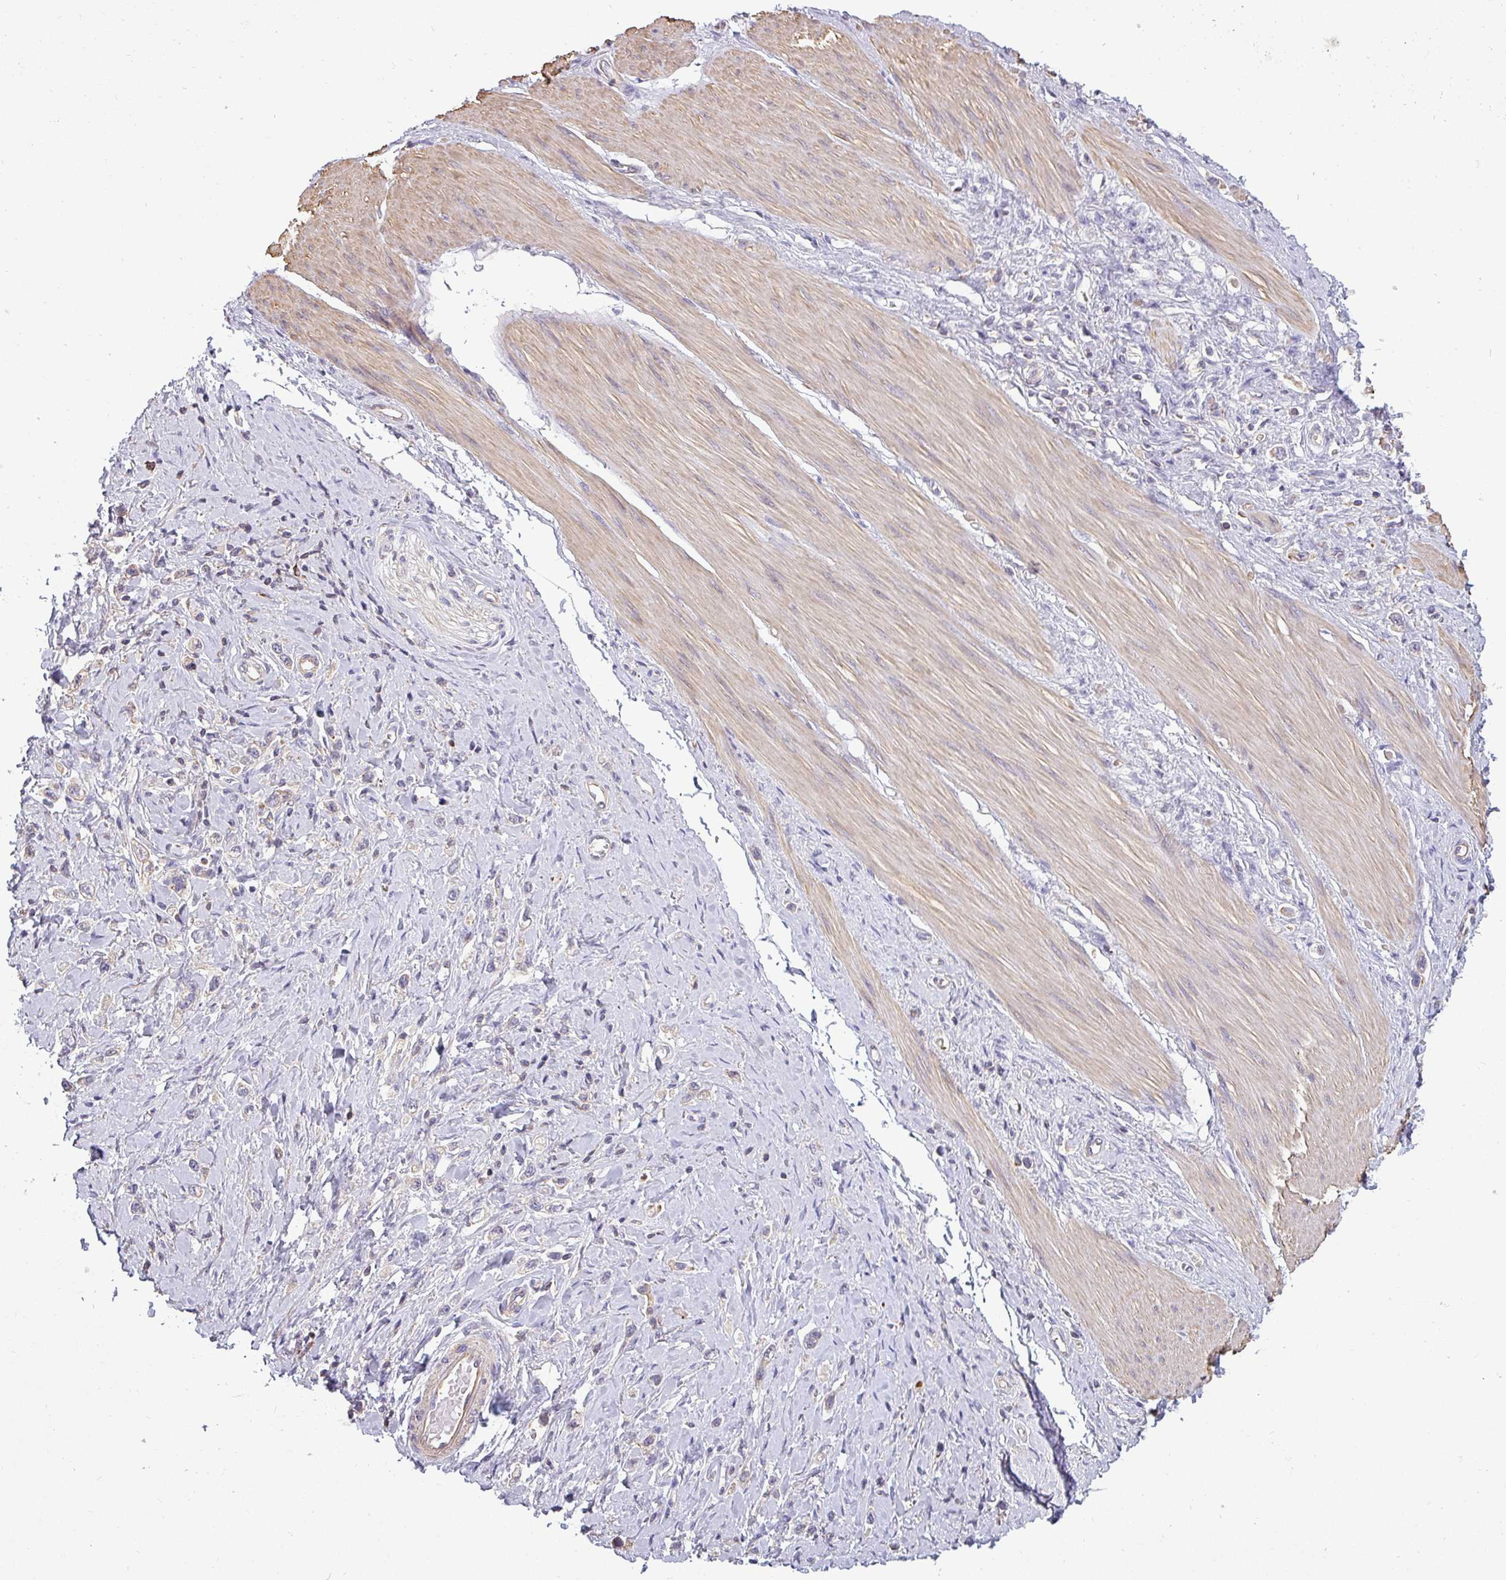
{"staining": {"intensity": "negative", "quantity": "none", "location": "none"}, "tissue": "stomach cancer", "cell_type": "Tumor cells", "image_type": "cancer", "snomed": [{"axis": "morphology", "description": "Adenocarcinoma, NOS"}, {"axis": "topography", "description": "Stomach"}], "caption": "Stomach cancer was stained to show a protein in brown. There is no significant positivity in tumor cells.", "gene": "ZNF835", "patient": {"sex": "female", "age": 65}}